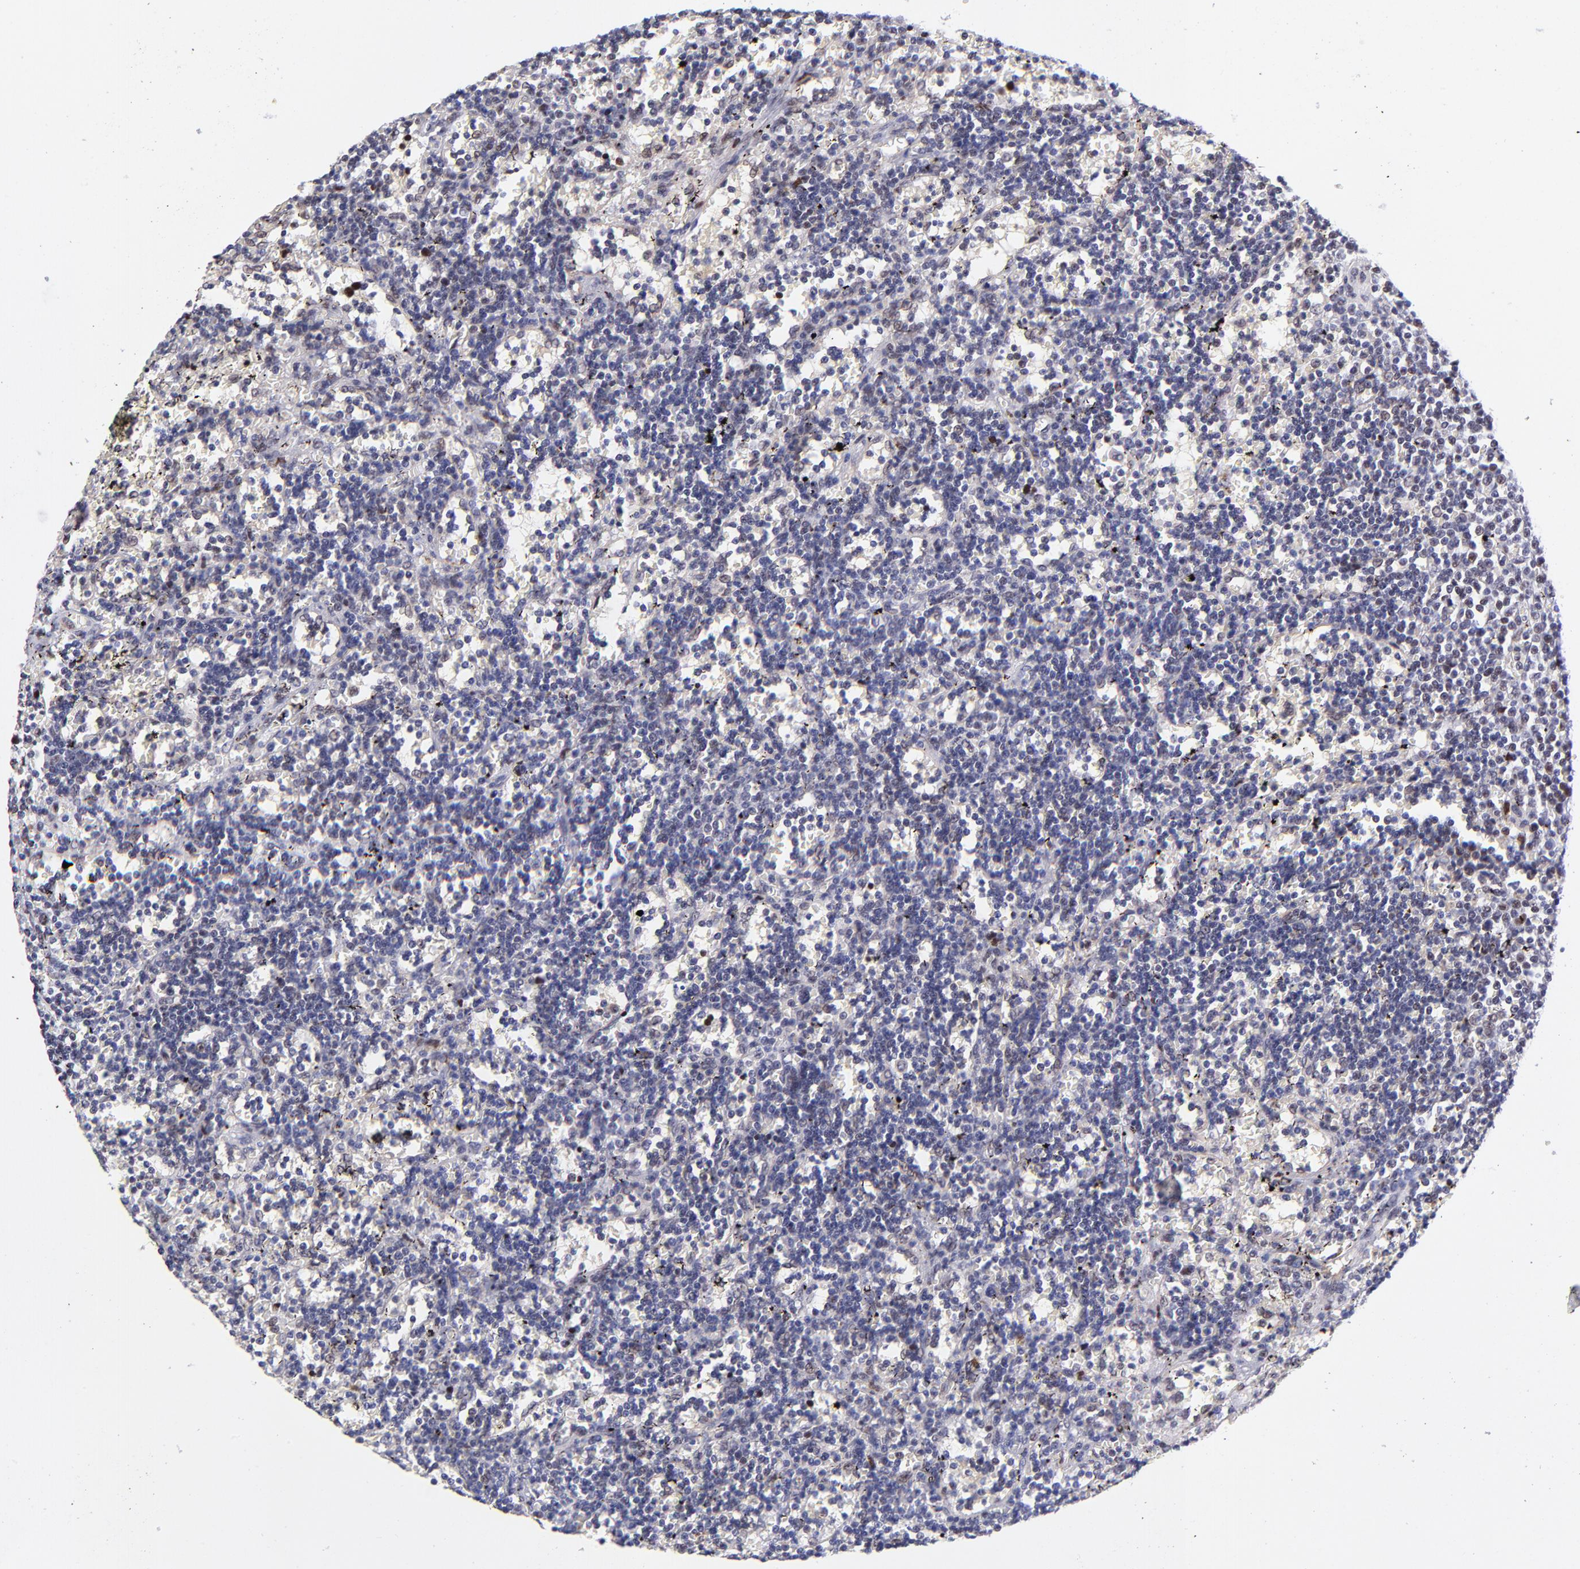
{"staining": {"intensity": "negative", "quantity": "none", "location": "none"}, "tissue": "lymphoma", "cell_type": "Tumor cells", "image_type": "cancer", "snomed": [{"axis": "morphology", "description": "Malignant lymphoma, non-Hodgkin's type, Low grade"}, {"axis": "topography", "description": "Spleen"}], "caption": "This is an immunohistochemistry micrograph of human malignant lymphoma, non-Hodgkin's type (low-grade). There is no staining in tumor cells.", "gene": "SOX6", "patient": {"sex": "male", "age": 60}}